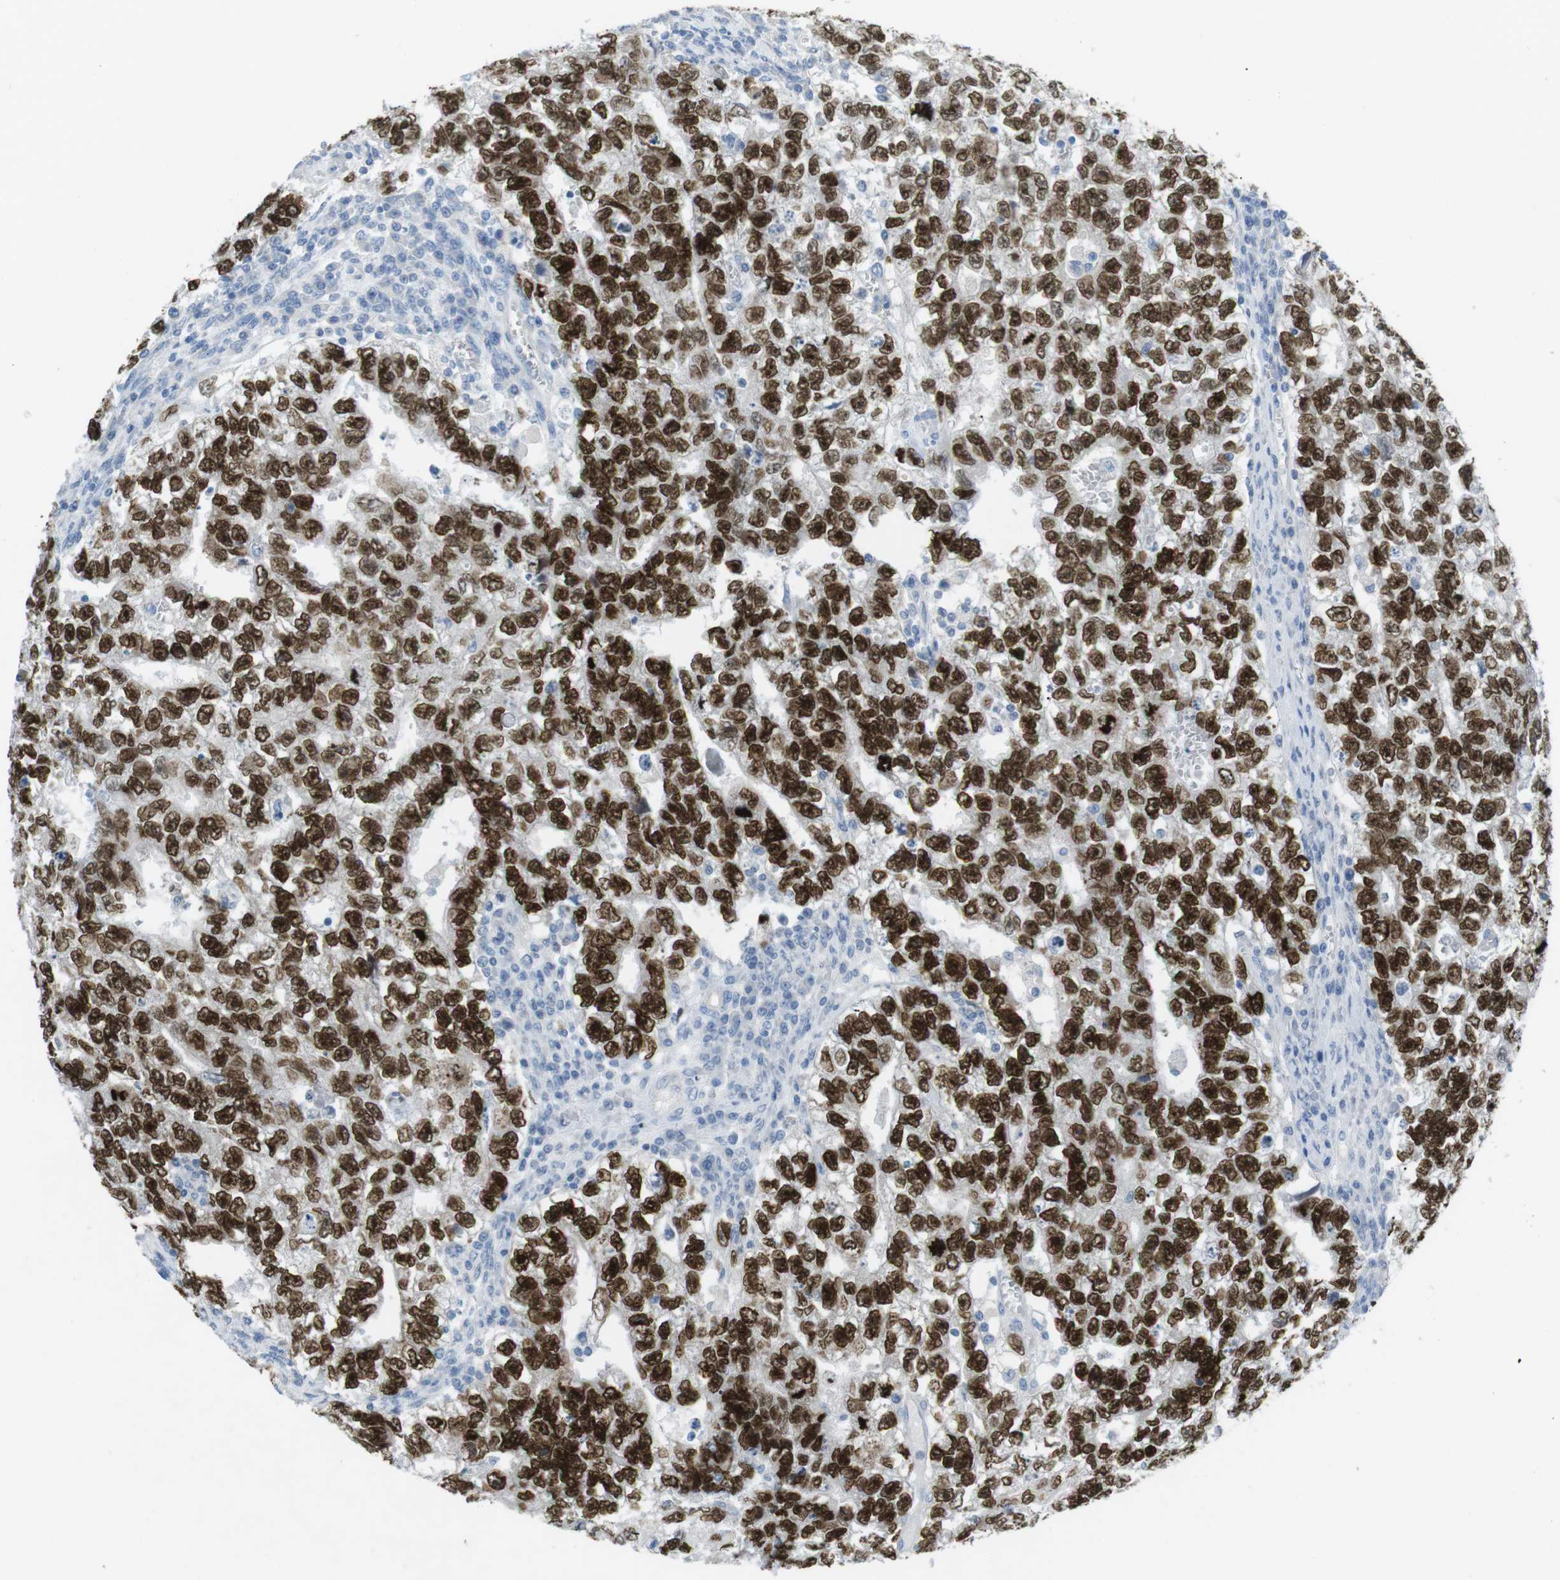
{"staining": {"intensity": "strong", "quantity": ">75%", "location": "nuclear"}, "tissue": "testis cancer", "cell_type": "Tumor cells", "image_type": "cancer", "snomed": [{"axis": "morphology", "description": "Seminoma, NOS"}, {"axis": "morphology", "description": "Carcinoma, Embryonal, NOS"}, {"axis": "topography", "description": "Testis"}], "caption": "IHC micrograph of neoplastic tissue: human seminoma (testis) stained using IHC demonstrates high levels of strong protein expression localized specifically in the nuclear of tumor cells, appearing as a nuclear brown color.", "gene": "SALL4", "patient": {"sex": "male", "age": 38}}